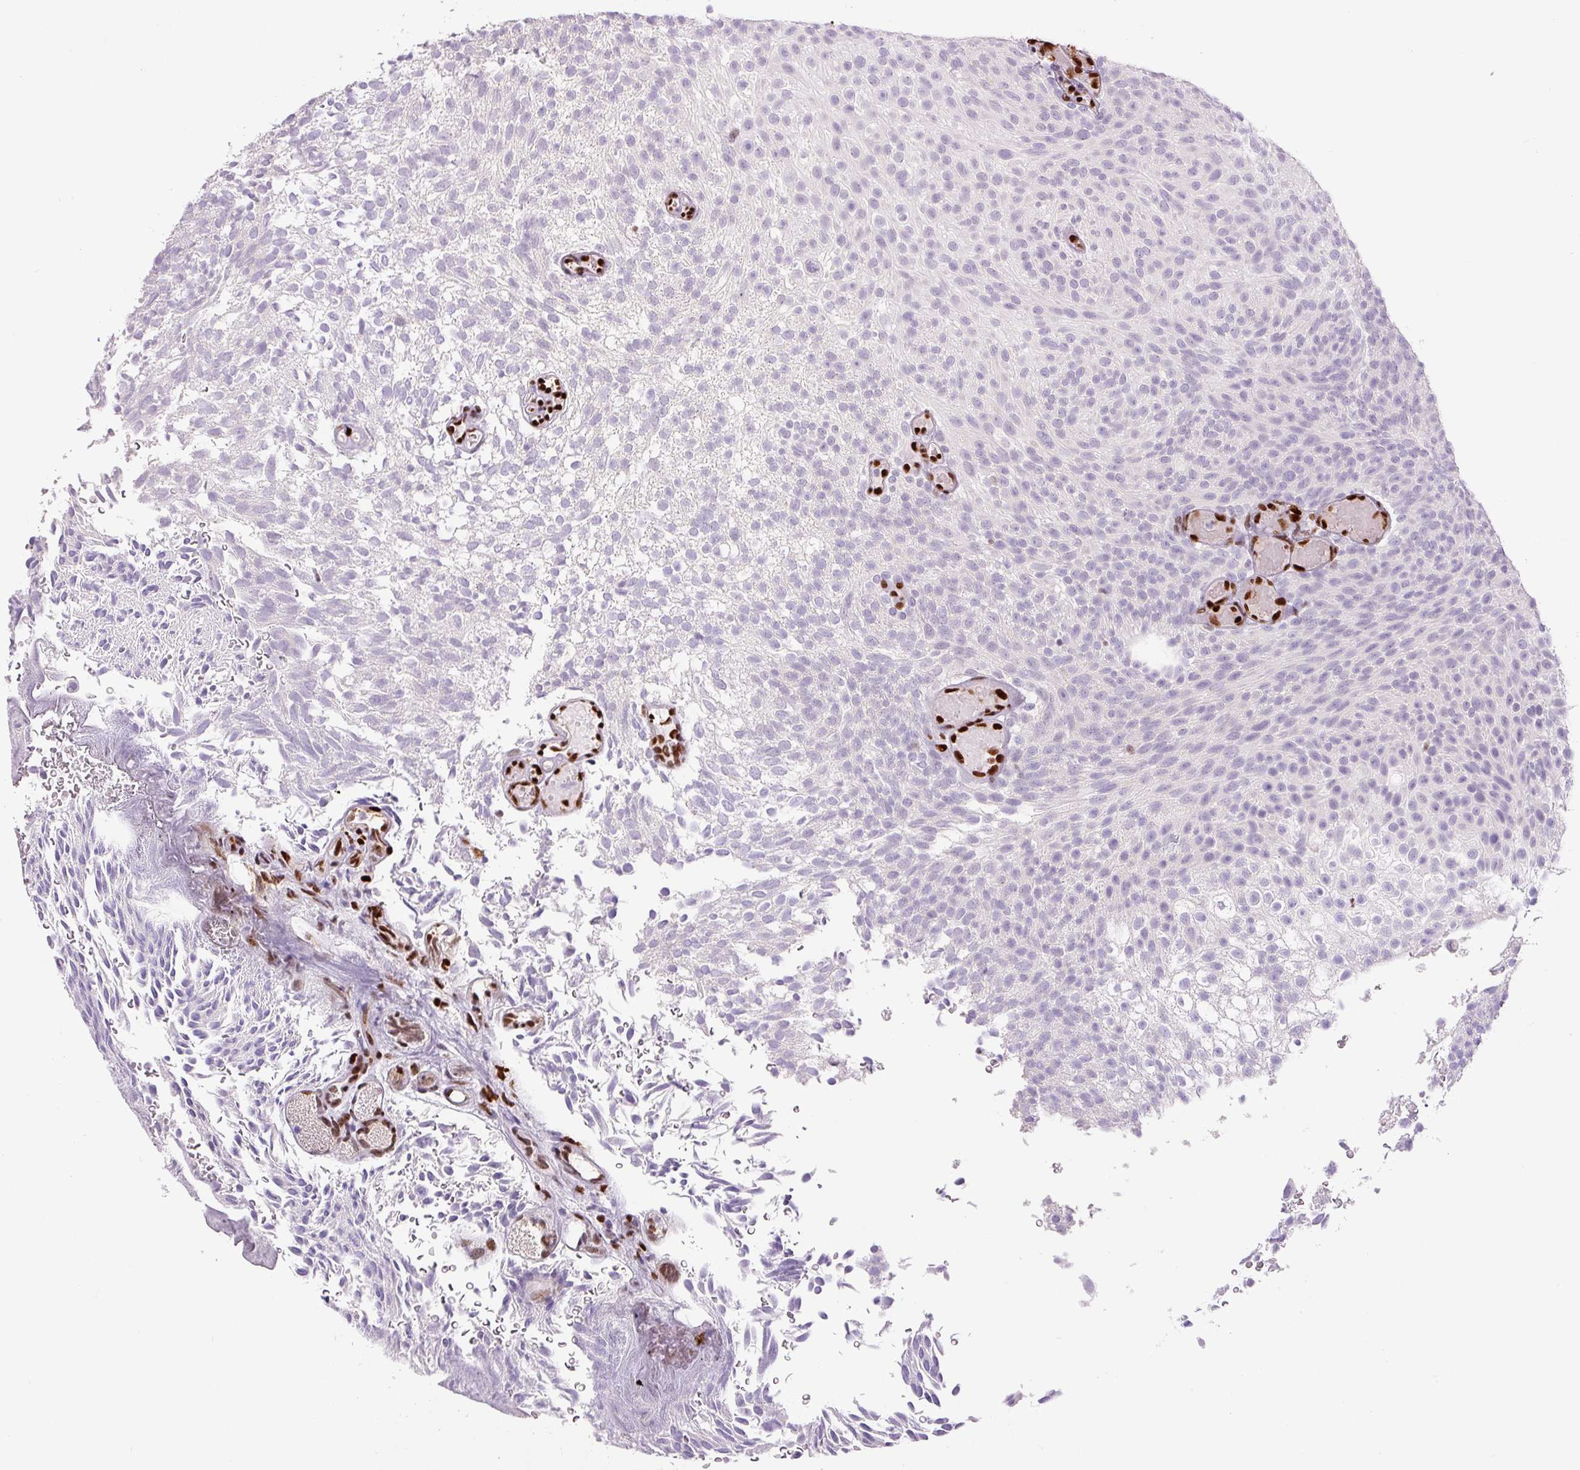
{"staining": {"intensity": "negative", "quantity": "none", "location": "none"}, "tissue": "urothelial cancer", "cell_type": "Tumor cells", "image_type": "cancer", "snomed": [{"axis": "morphology", "description": "Urothelial carcinoma, Low grade"}, {"axis": "topography", "description": "Urinary bladder"}], "caption": "Immunohistochemistry (IHC) histopathology image of urothelial carcinoma (low-grade) stained for a protein (brown), which exhibits no expression in tumor cells.", "gene": "ZEB1", "patient": {"sex": "male", "age": 78}}